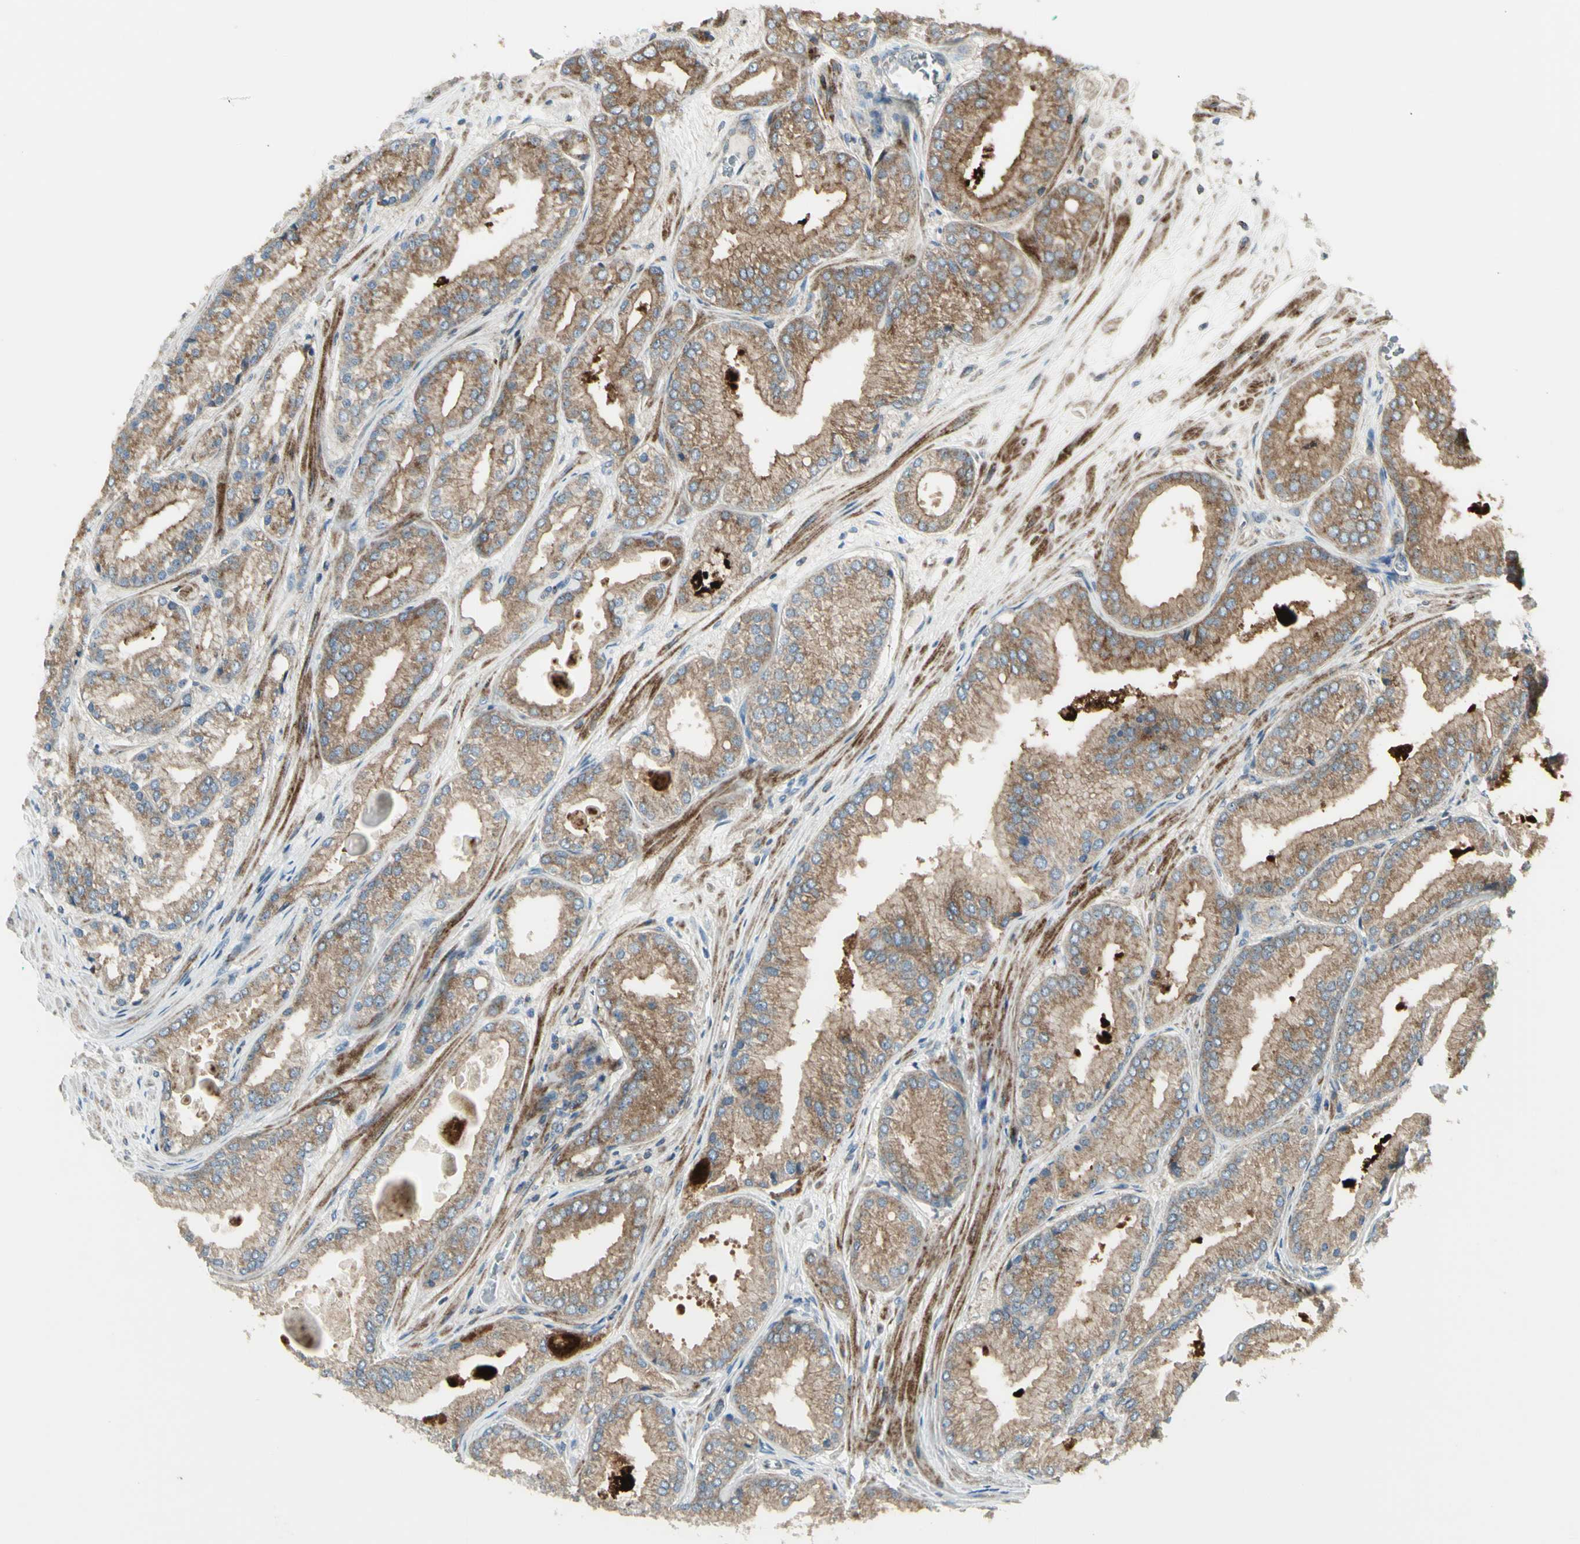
{"staining": {"intensity": "moderate", "quantity": ">75%", "location": "cytoplasmic/membranous"}, "tissue": "prostate cancer", "cell_type": "Tumor cells", "image_type": "cancer", "snomed": [{"axis": "morphology", "description": "Adenocarcinoma, High grade"}, {"axis": "topography", "description": "Prostate"}], "caption": "Immunohistochemical staining of human prostate cancer displays medium levels of moderate cytoplasmic/membranous expression in approximately >75% of tumor cells.", "gene": "NAPA", "patient": {"sex": "male", "age": 59}}